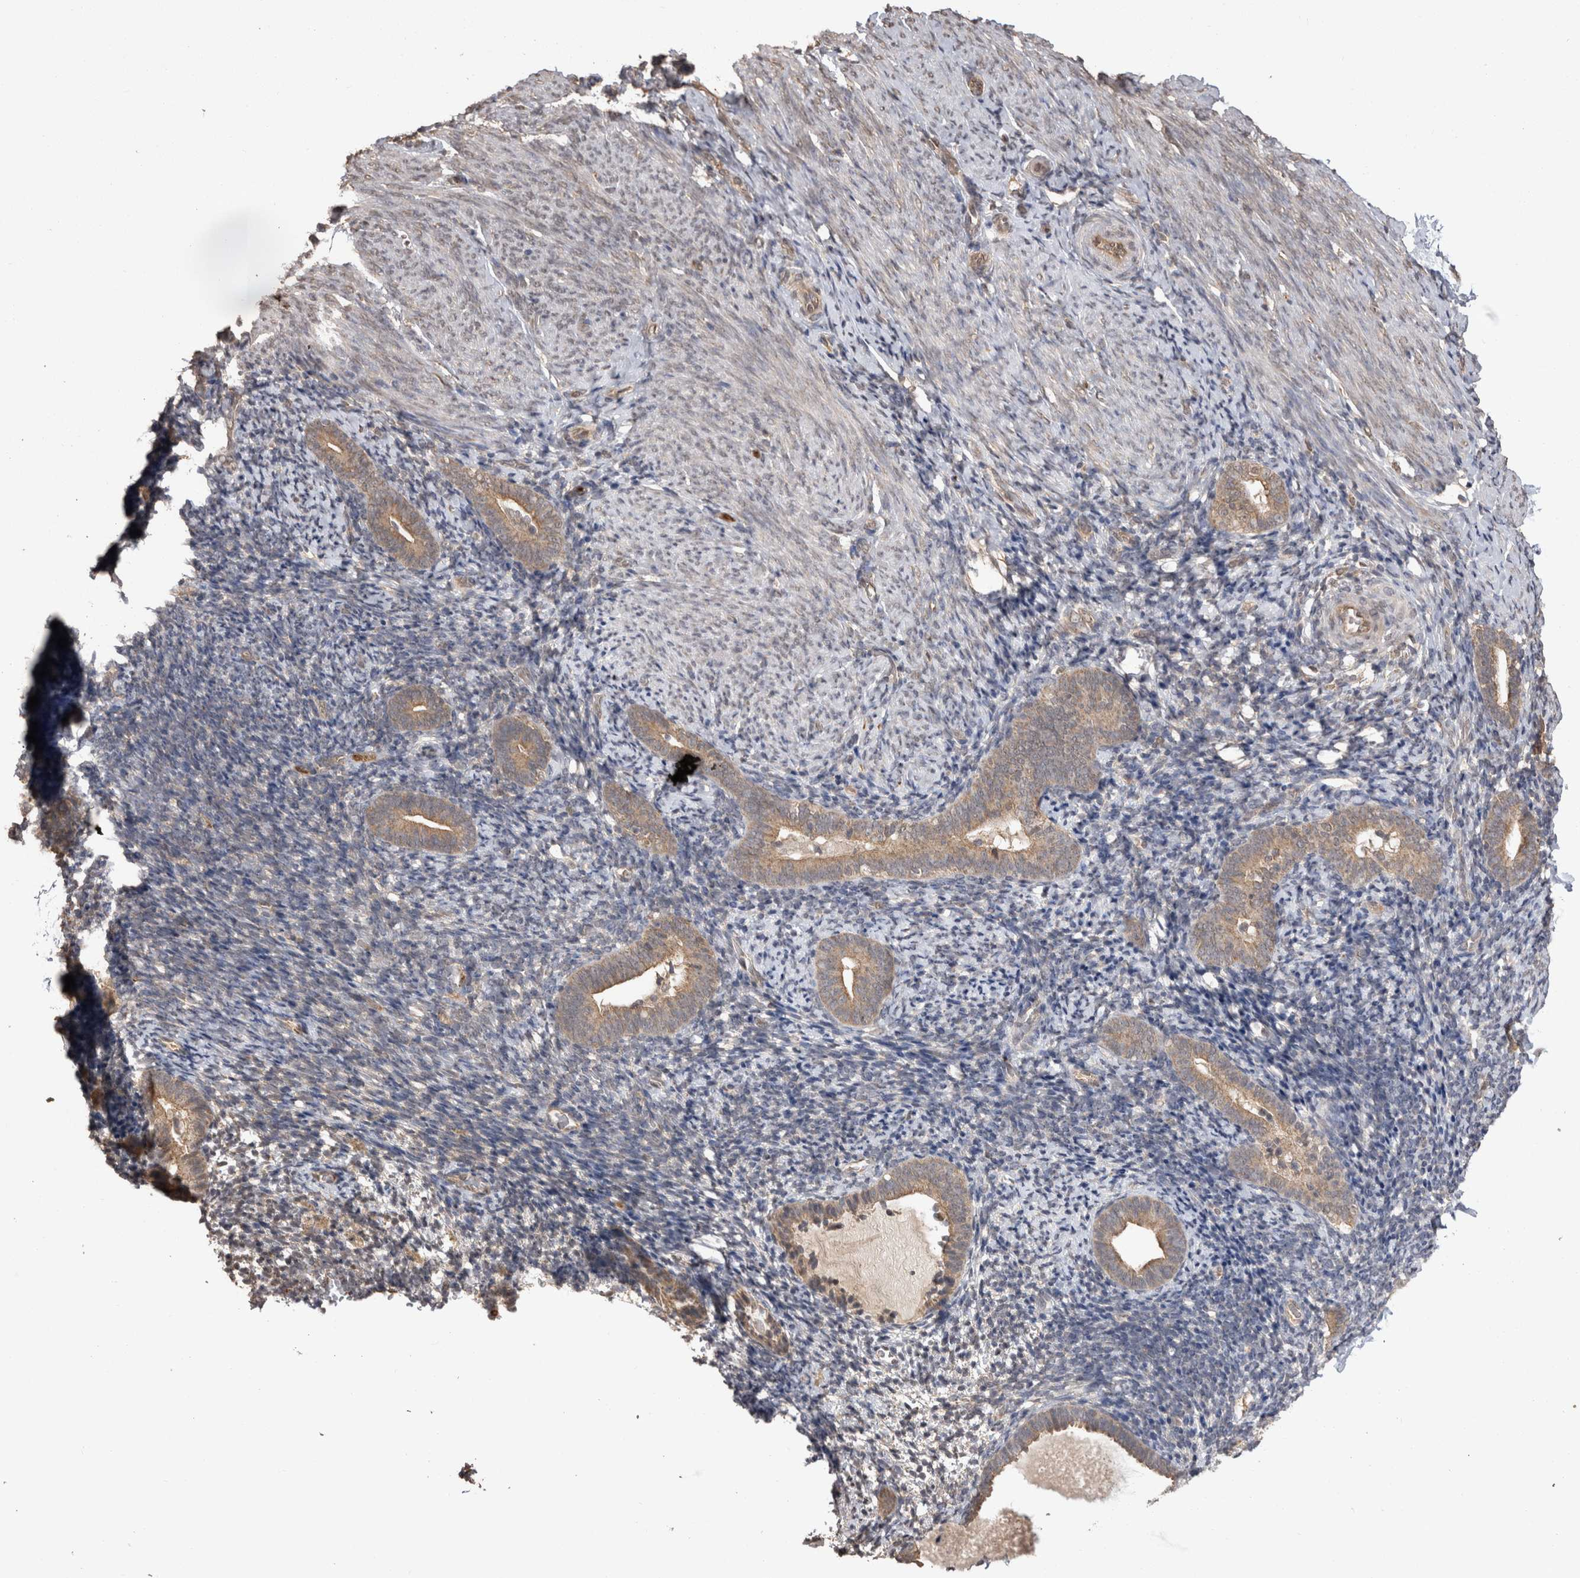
{"staining": {"intensity": "negative", "quantity": "none", "location": "none"}, "tissue": "endometrium", "cell_type": "Cells in endometrial stroma", "image_type": "normal", "snomed": [{"axis": "morphology", "description": "Normal tissue, NOS"}, {"axis": "topography", "description": "Endometrium"}], "caption": "An image of human endometrium is negative for staining in cells in endometrial stroma. Brightfield microscopy of IHC stained with DAB (brown) and hematoxylin (blue), captured at high magnification.", "gene": "PAK4", "patient": {"sex": "female", "age": 51}}